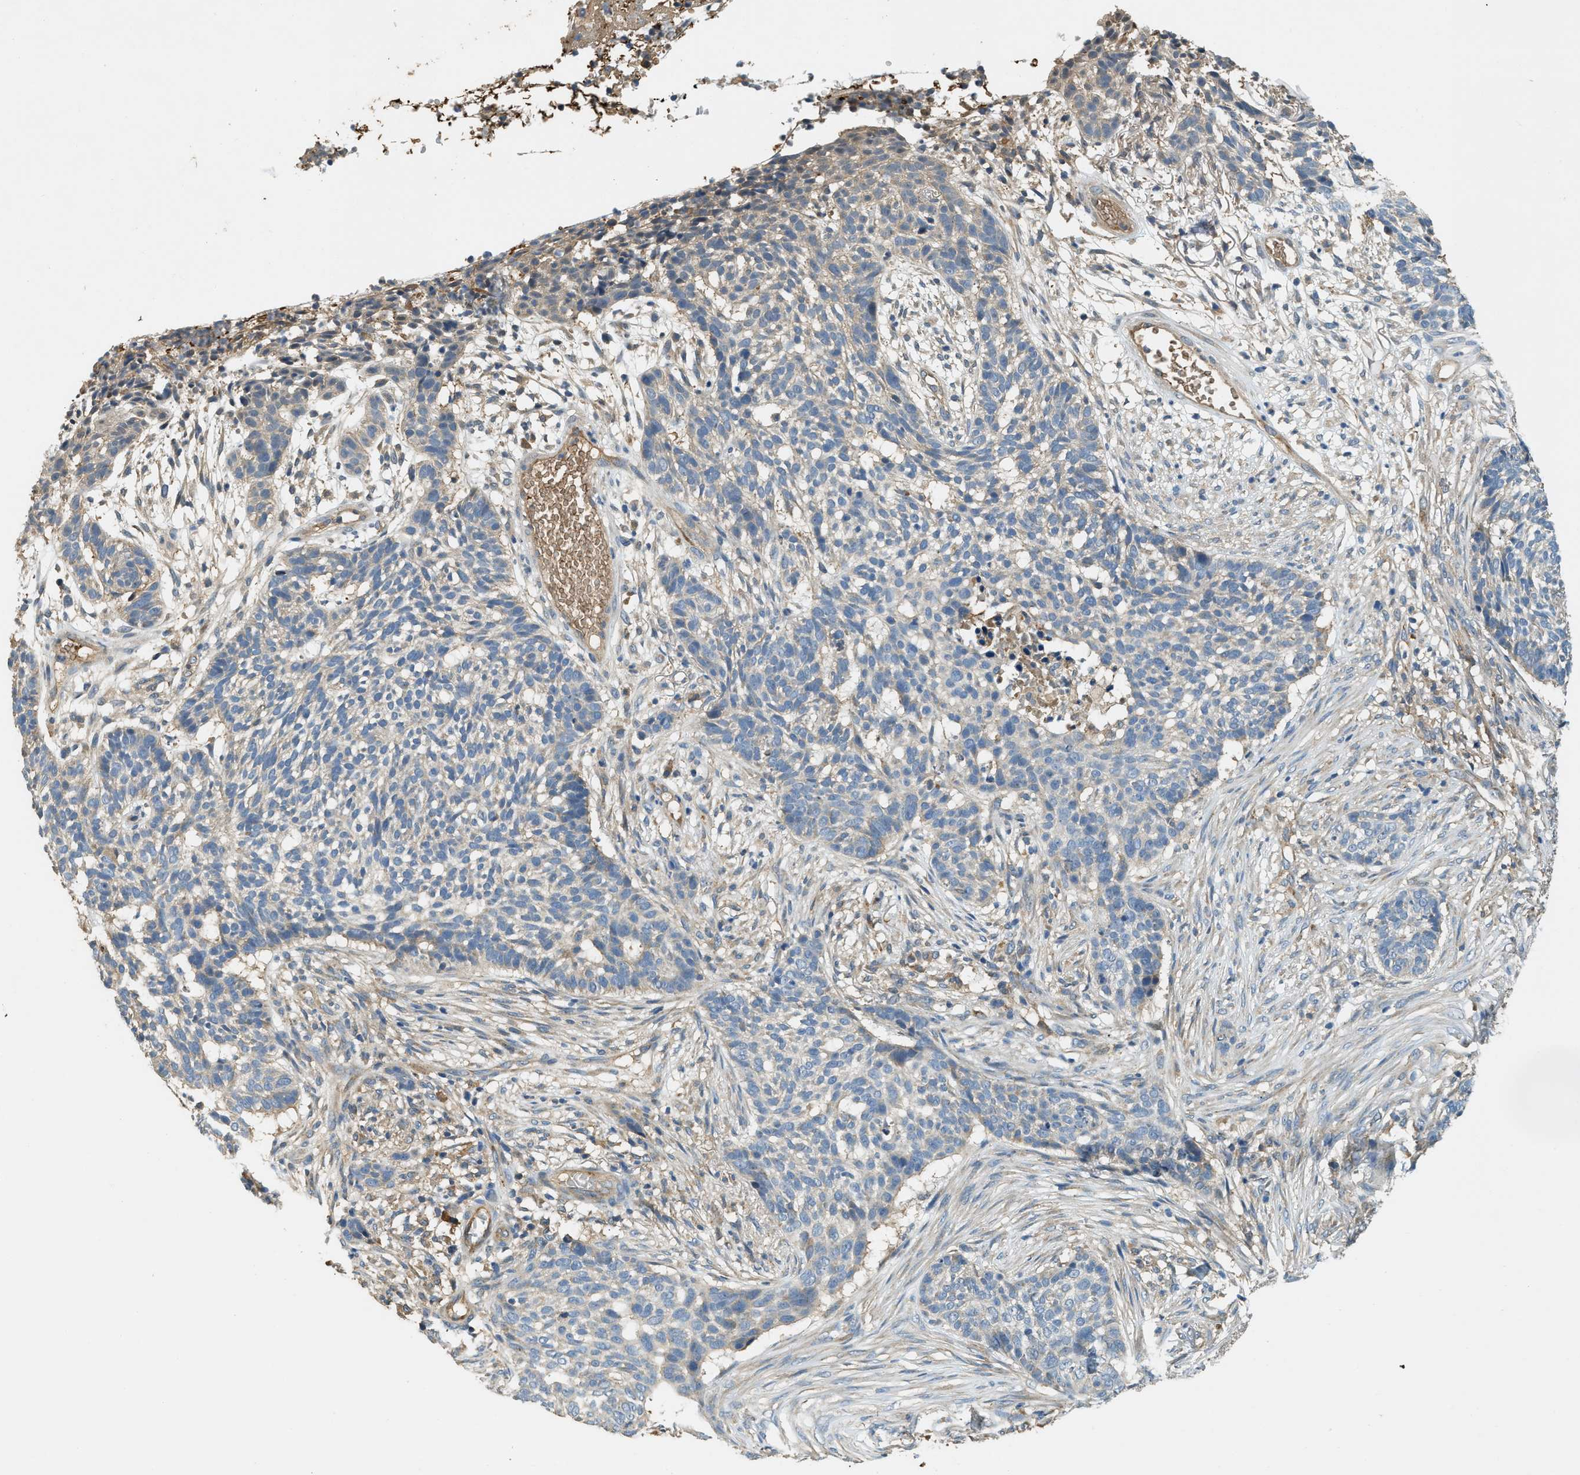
{"staining": {"intensity": "negative", "quantity": "none", "location": "none"}, "tissue": "skin cancer", "cell_type": "Tumor cells", "image_type": "cancer", "snomed": [{"axis": "morphology", "description": "Basal cell carcinoma"}, {"axis": "topography", "description": "Skin"}], "caption": "Micrograph shows no significant protein expression in tumor cells of basal cell carcinoma (skin).", "gene": "CFLAR", "patient": {"sex": "male", "age": 85}}